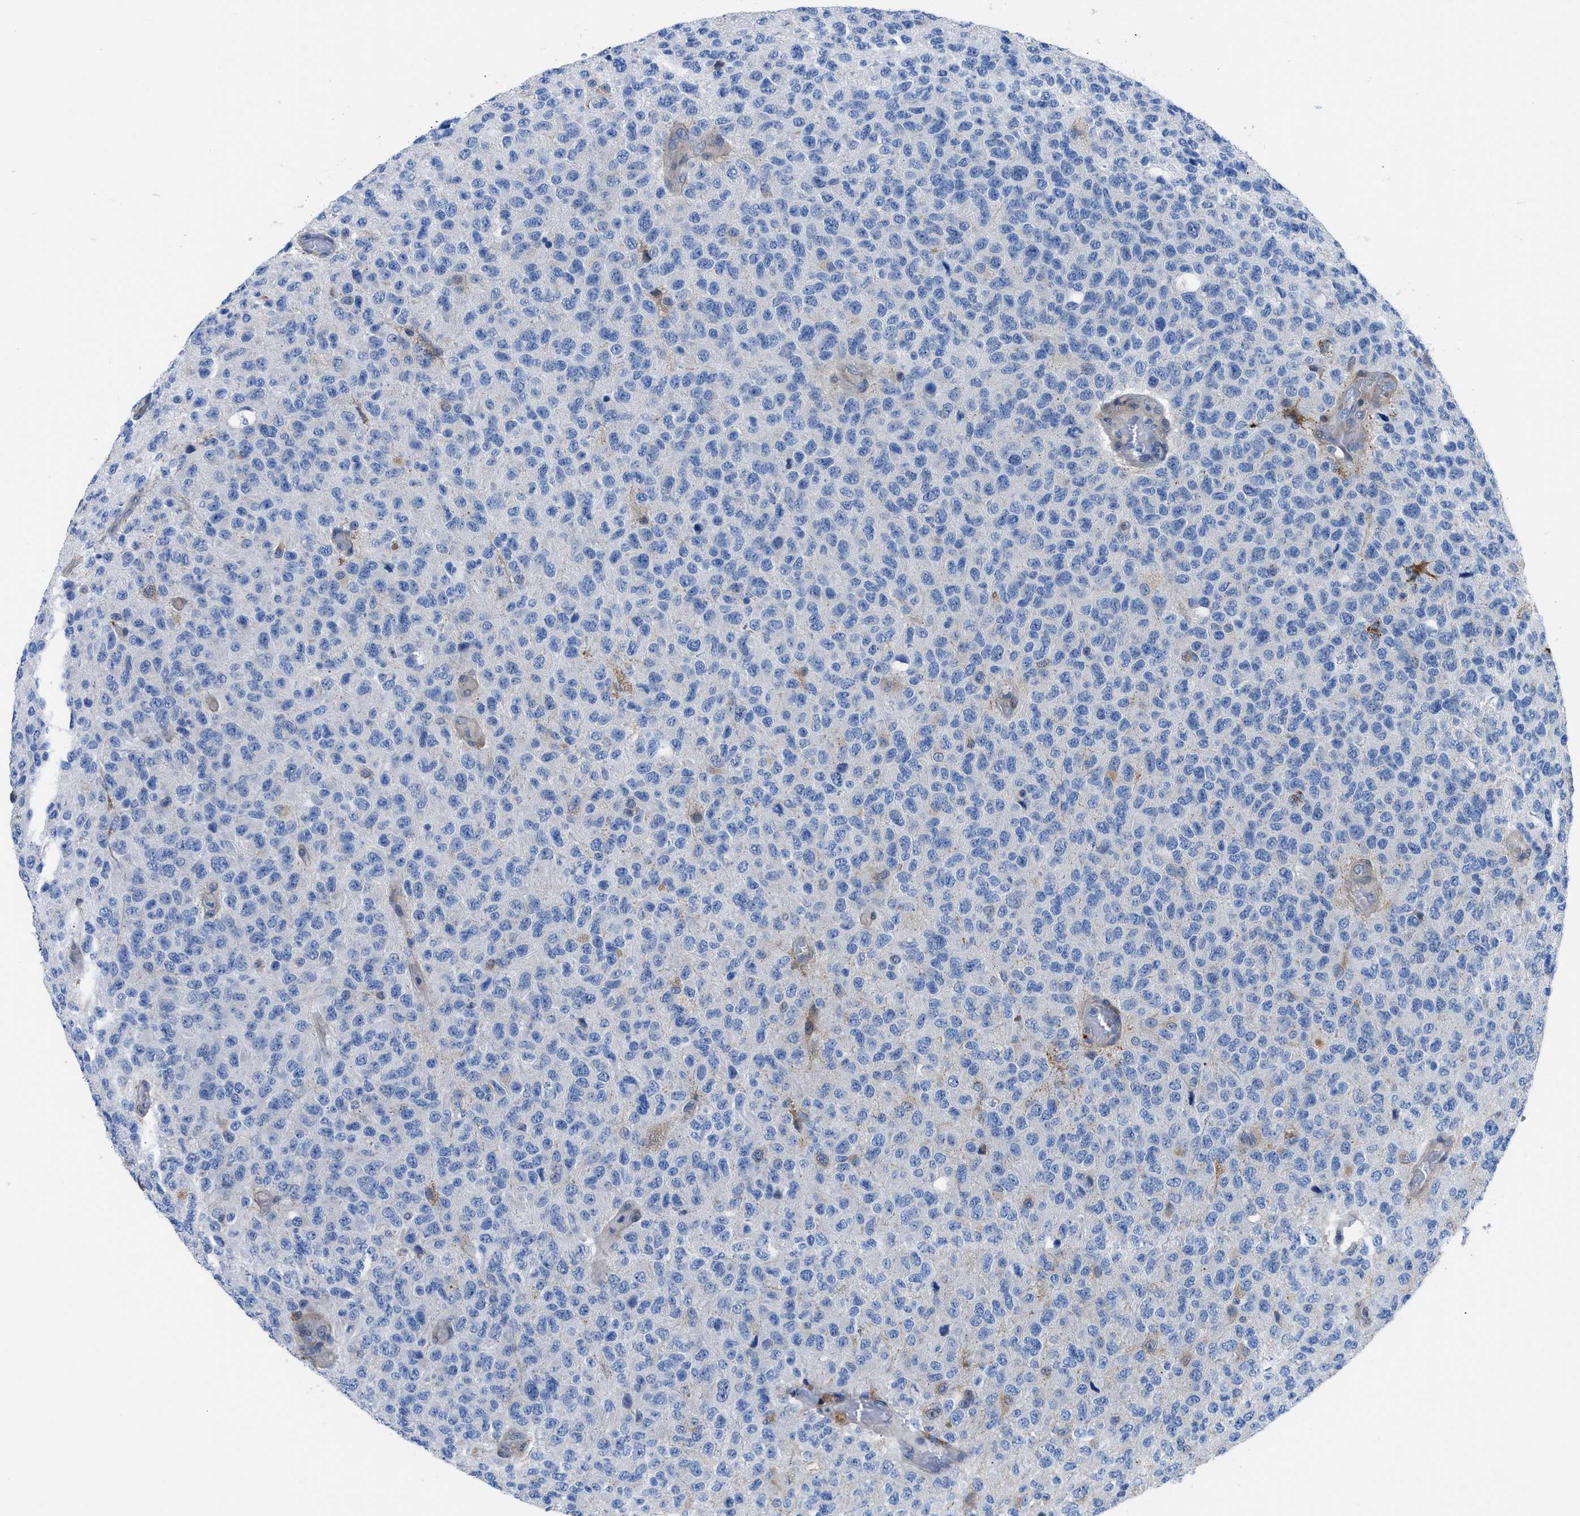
{"staining": {"intensity": "negative", "quantity": "none", "location": "none"}, "tissue": "glioma", "cell_type": "Tumor cells", "image_type": "cancer", "snomed": [{"axis": "morphology", "description": "Glioma, malignant, High grade"}, {"axis": "topography", "description": "pancreas cauda"}], "caption": "Protein analysis of malignant glioma (high-grade) exhibits no significant staining in tumor cells.", "gene": "TMEM45B", "patient": {"sex": "male", "age": 60}}